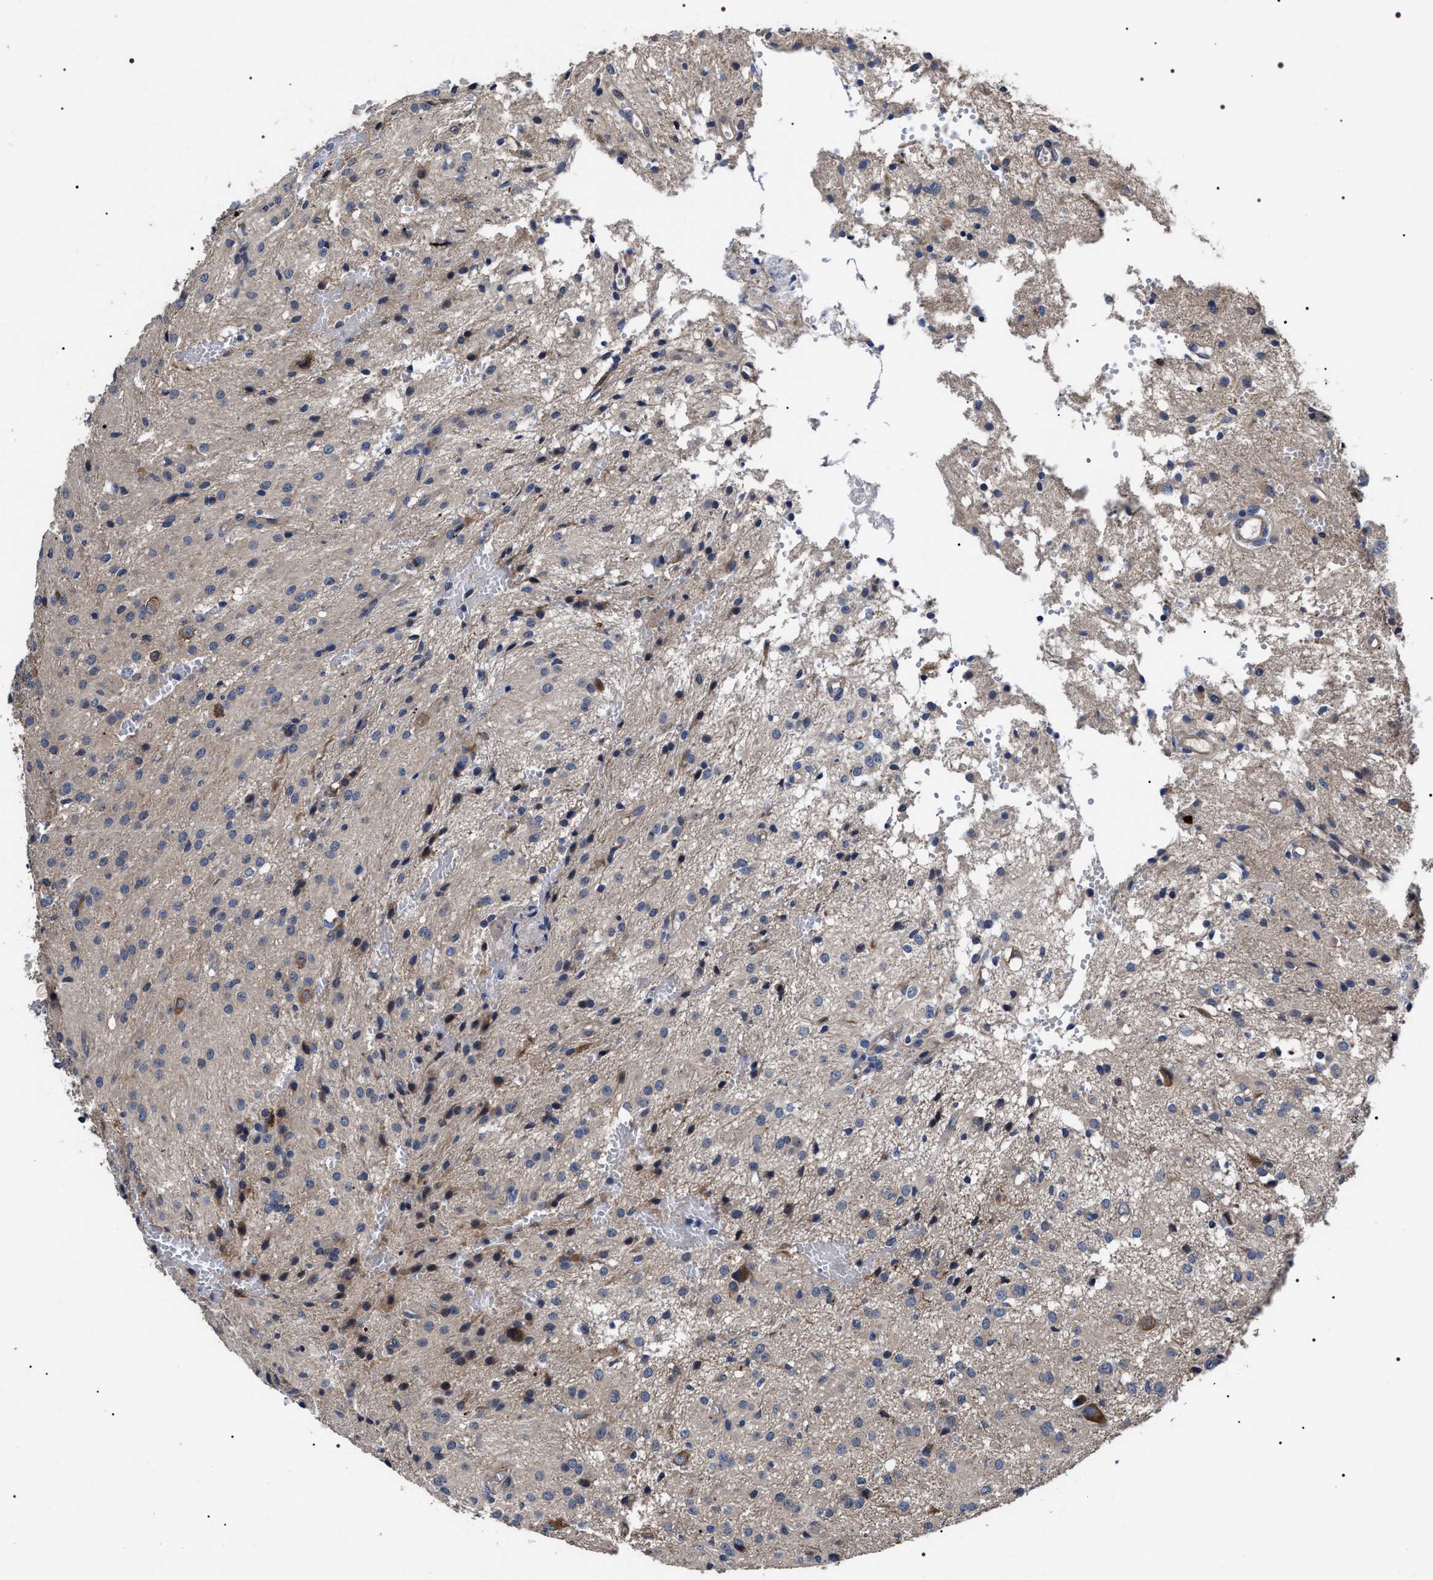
{"staining": {"intensity": "moderate", "quantity": "<25%", "location": "cytoplasmic/membranous"}, "tissue": "glioma", "cell_type": "Tumor cells", "image_type": "cancer", "snomed": [{"axis": "morphology", "description": "Glioma, malignant, High grade"}, {"axis": "topography", "description": "Brain"}], "caption": "A brown stain shows moderate cytoplasmic/membranous staining of a protein in human glioma tumor cells. (DAB (3,3'-diaminobenzidine) = brown stain, brightfield microscopy at high magnification).", "gene": "MIS18A", "patient": {"sex": "female", "age": 59}}